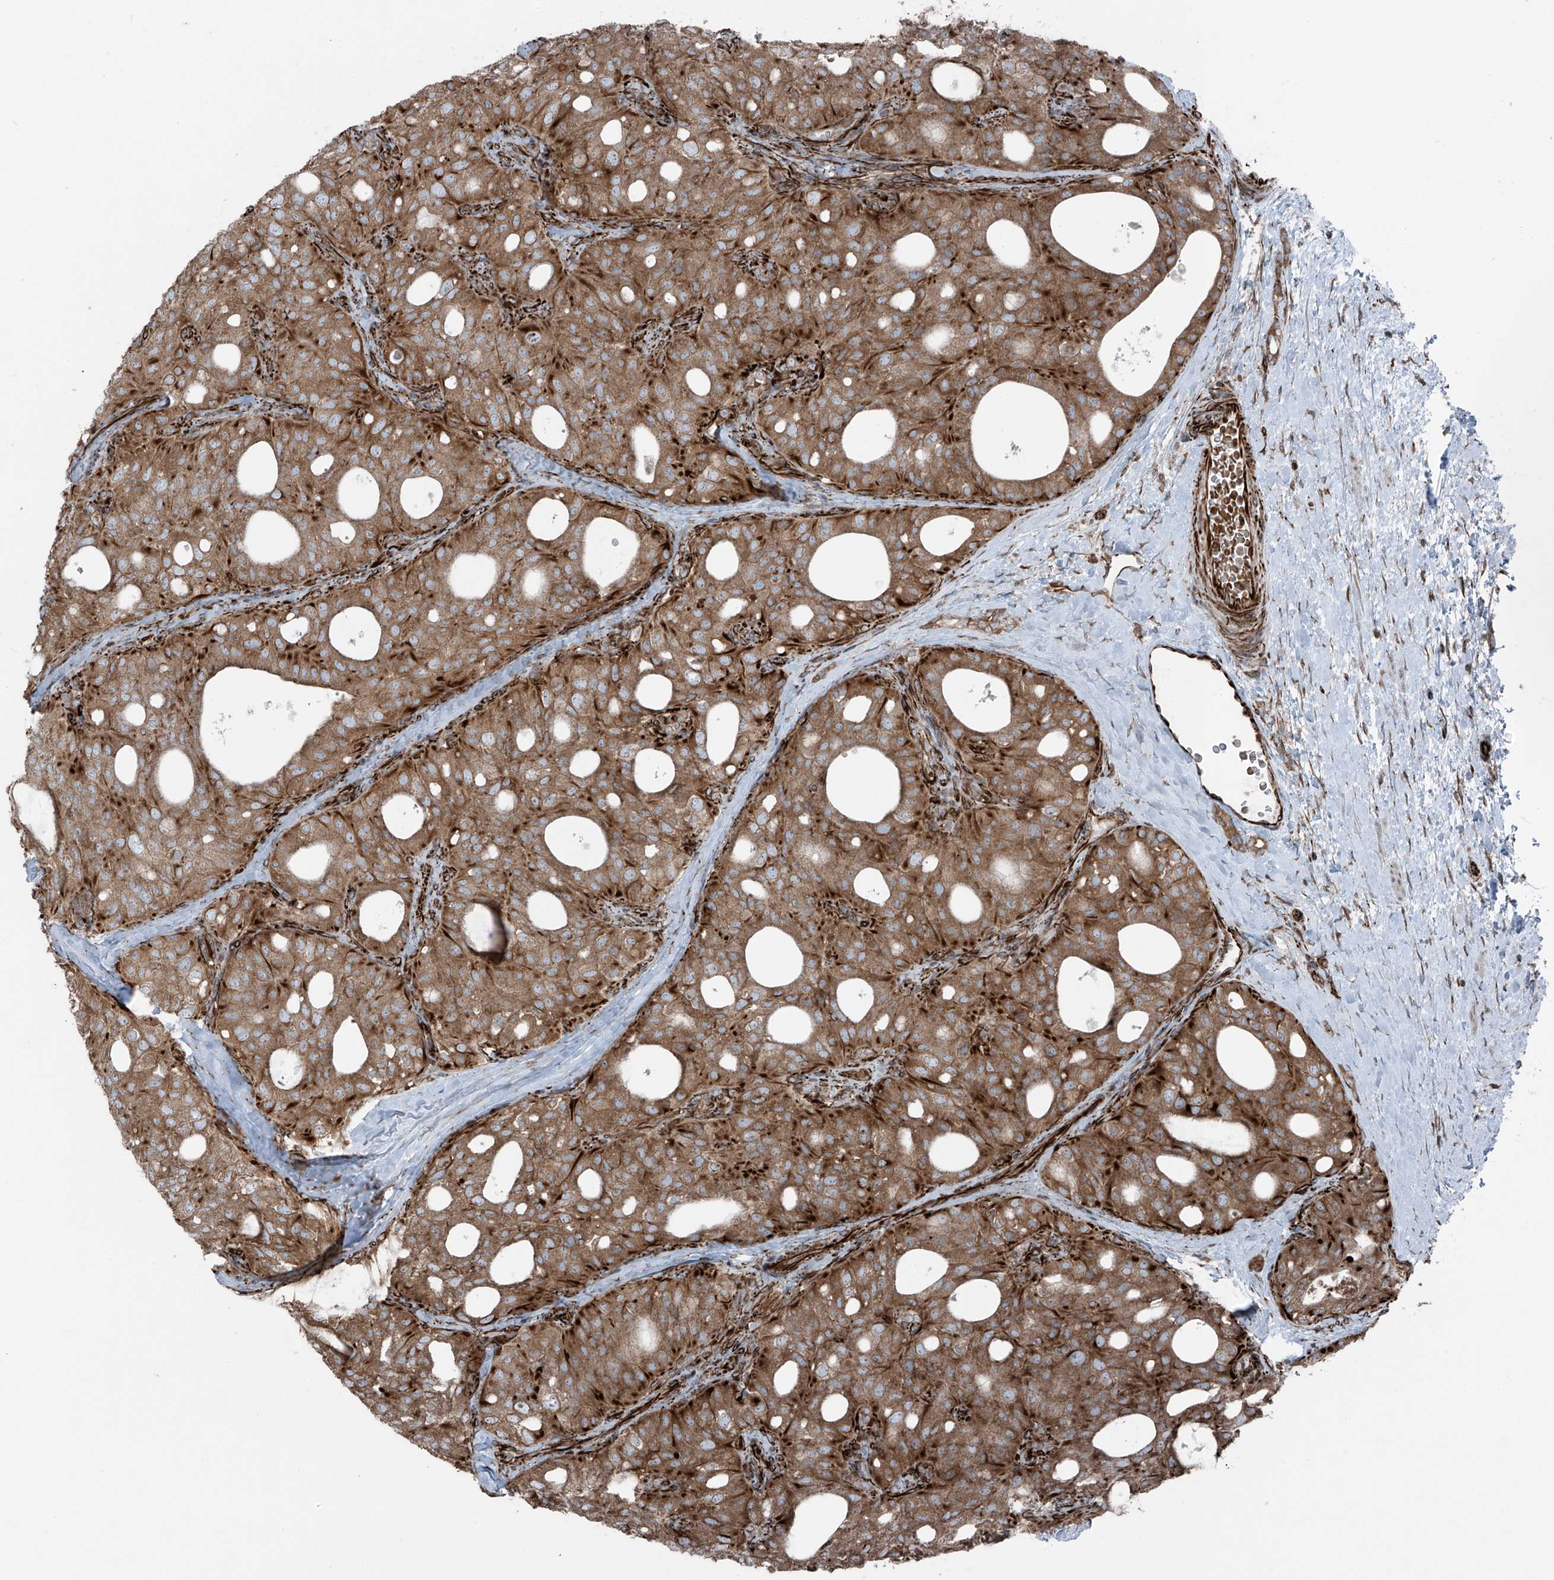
{"staining": {"intensity": "moderate", "quantity": ">75%", "location": "cytoplasmic/membranous"}, "tissue": "thyroid cancer", "cell_type": "Tumor cells", "image_type": "cancer", "snomed": [{"axis": "morphology", "description": "Follicular adenoma carcinoma, NOS"}, {"axis": "topography", "description": "Thyroid gland"}], "caption": "Thyroid follicular adenoma carcinoma stained for a protein (brown) reveals moderate cytoplasmic/membranous positive expression in approximately >75% of tumor cells.", "gene": "ERLEC1", "patient": {"sex": "male", "age": 75}}